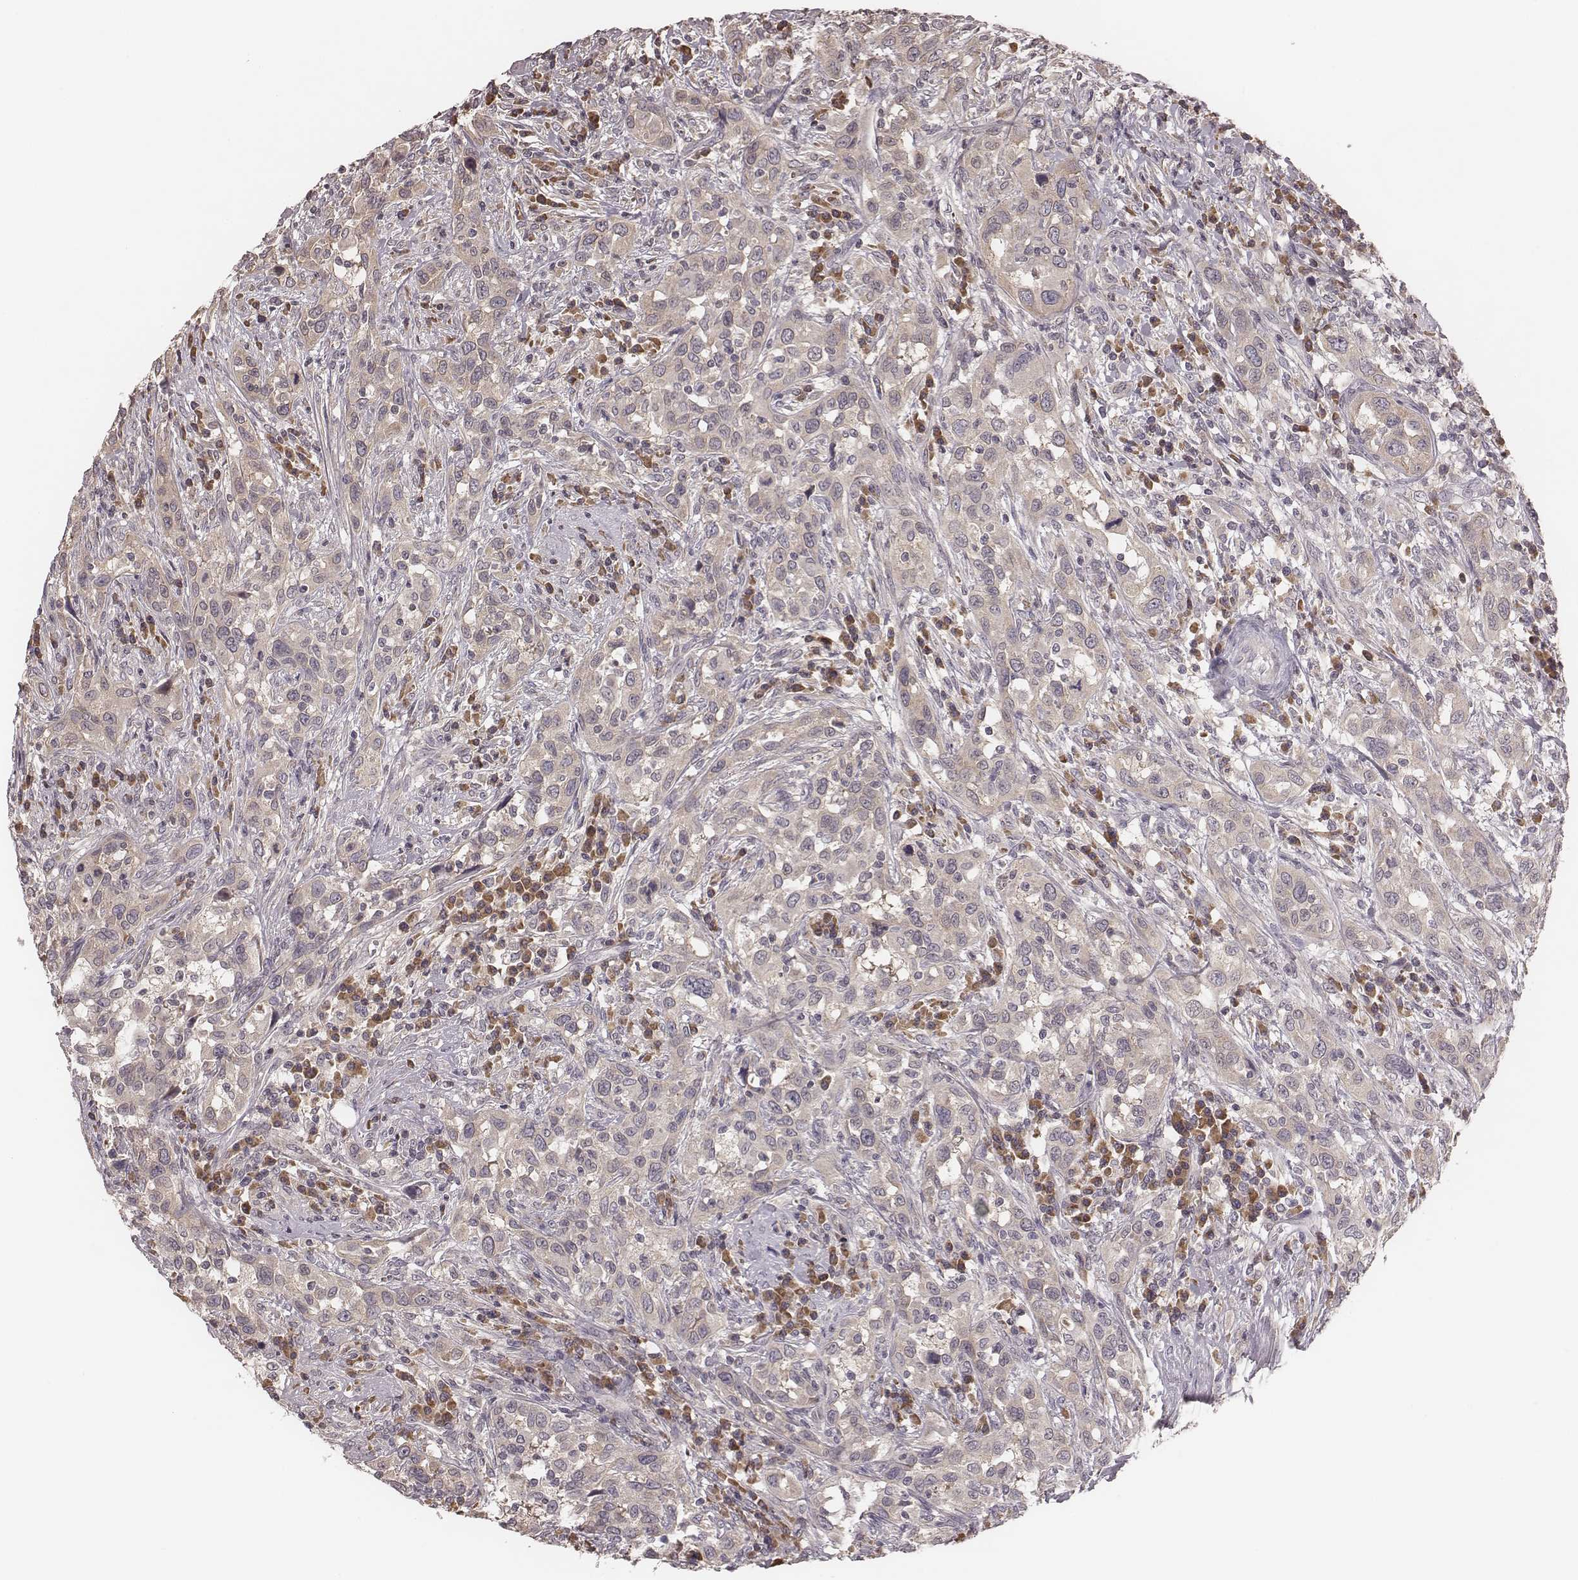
{"staining": {"intensity": "negative", "quantity": "none", "location": "none"}, "tissue": "urothelial cancer", "cell_type": "Tumor cells", "image_type": "cancer", "snomed": [{"axis": "morphology", "description": "Urothelial carcinoma, NOS"}, {"axis": "morphology", "description": "Urothelial carcinoma, High grade"}, {"axis": "topography", "description": "Urinary bladder"}], "caption": "DAB immunohistochemical staining of human urothelial cancer shows no significant expression in tumor cells.", "gene": "P2RX5", "patient": {"sex": "female", "age": 64}}